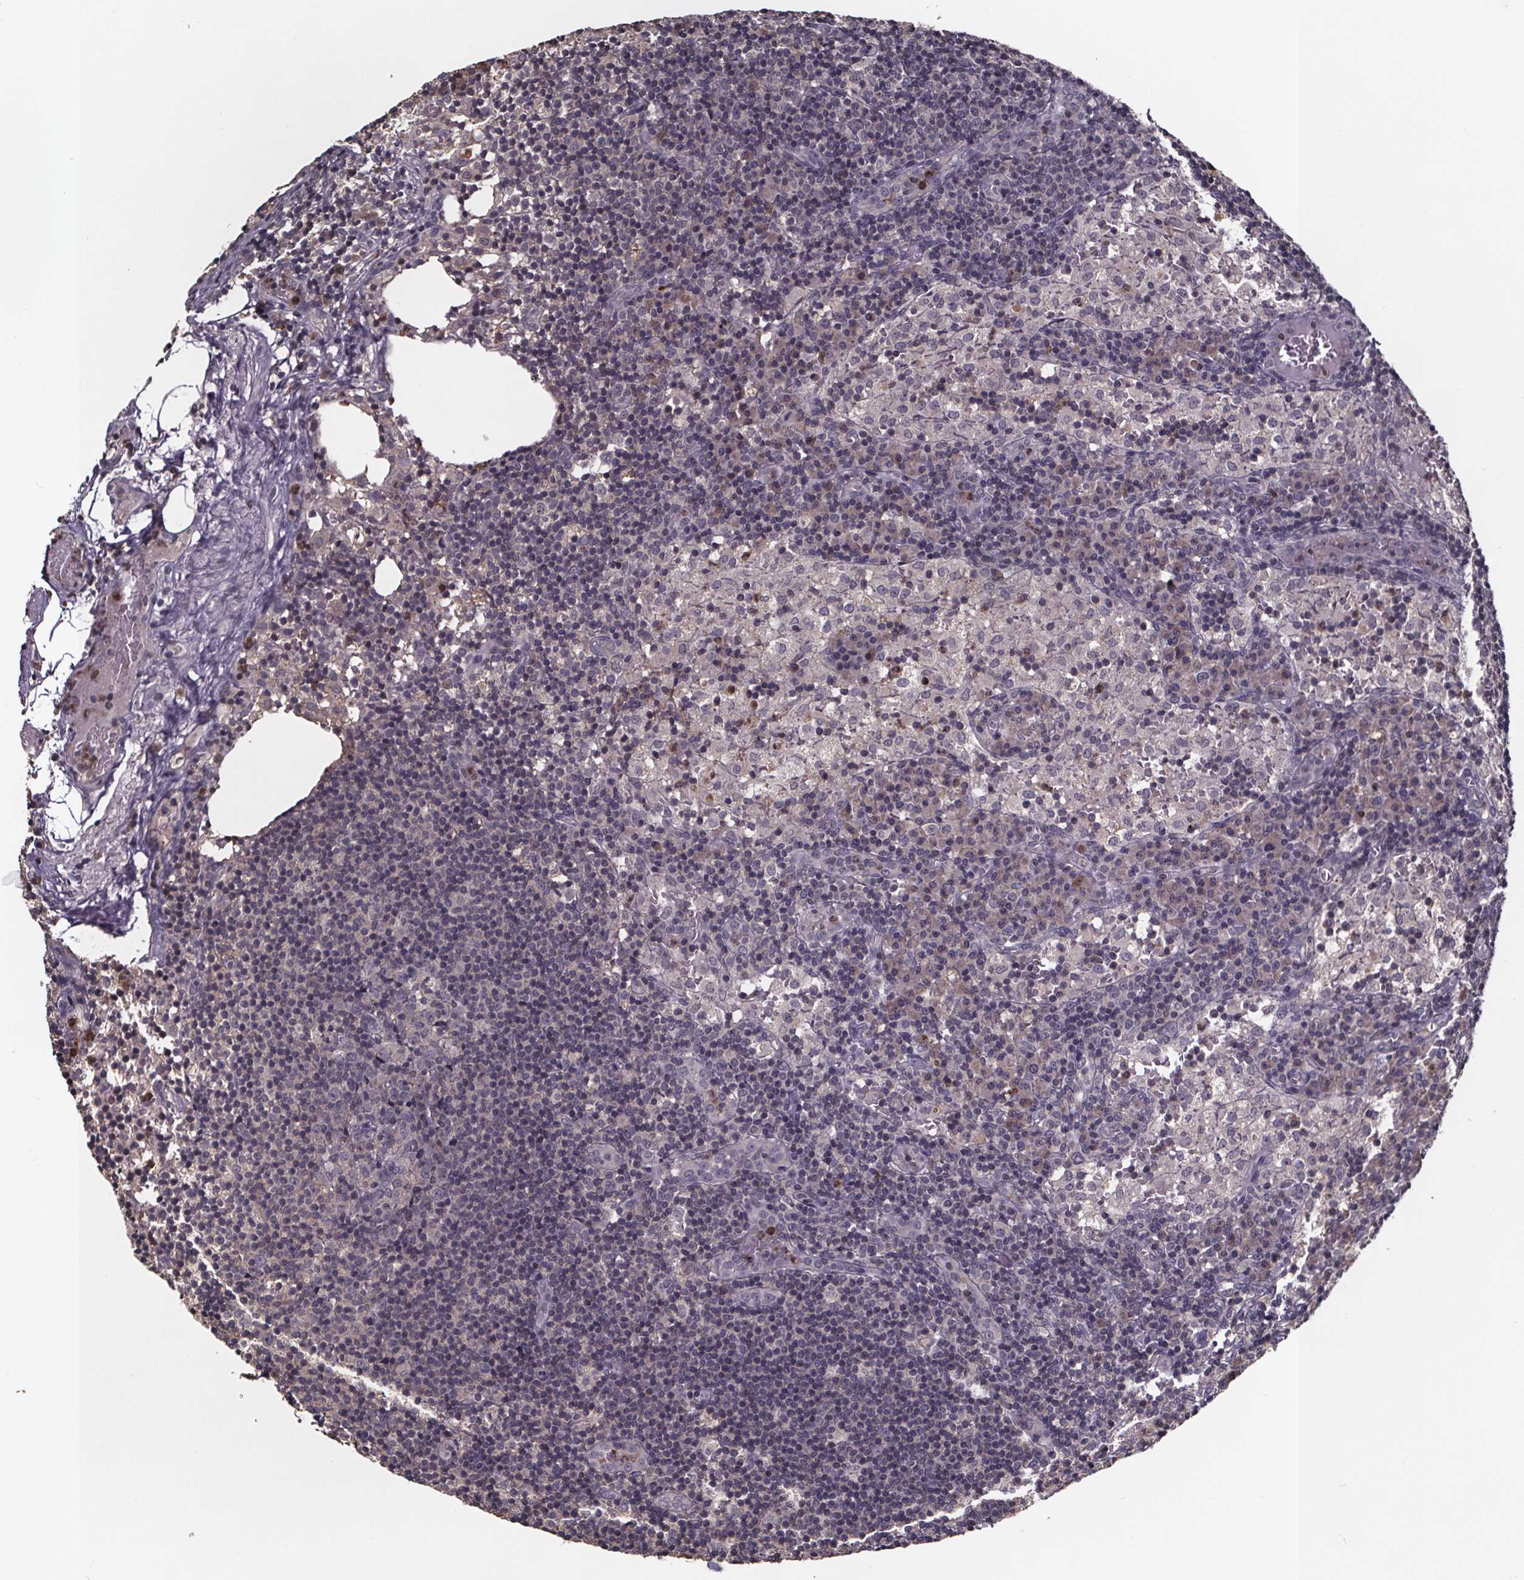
{"staining": {"intensity": "negative", "quantity": "none", "location": "none"}, "tissue": "lymph node", "cell_type": "Germinal center cells", "image_type": "normal", "snomed": [{"axis": "morphology", "description": "Normal tissue, NOS"}, {"axis": "topography", "description": "Lymph node"}], "caption": "Germinal center cells are negative for brown protein staining in normal lymph node. (DAB IHC with hematoxylin counter stain).", "gene": "SMIM1", "patient": {"sex": "male", "age": 62}}